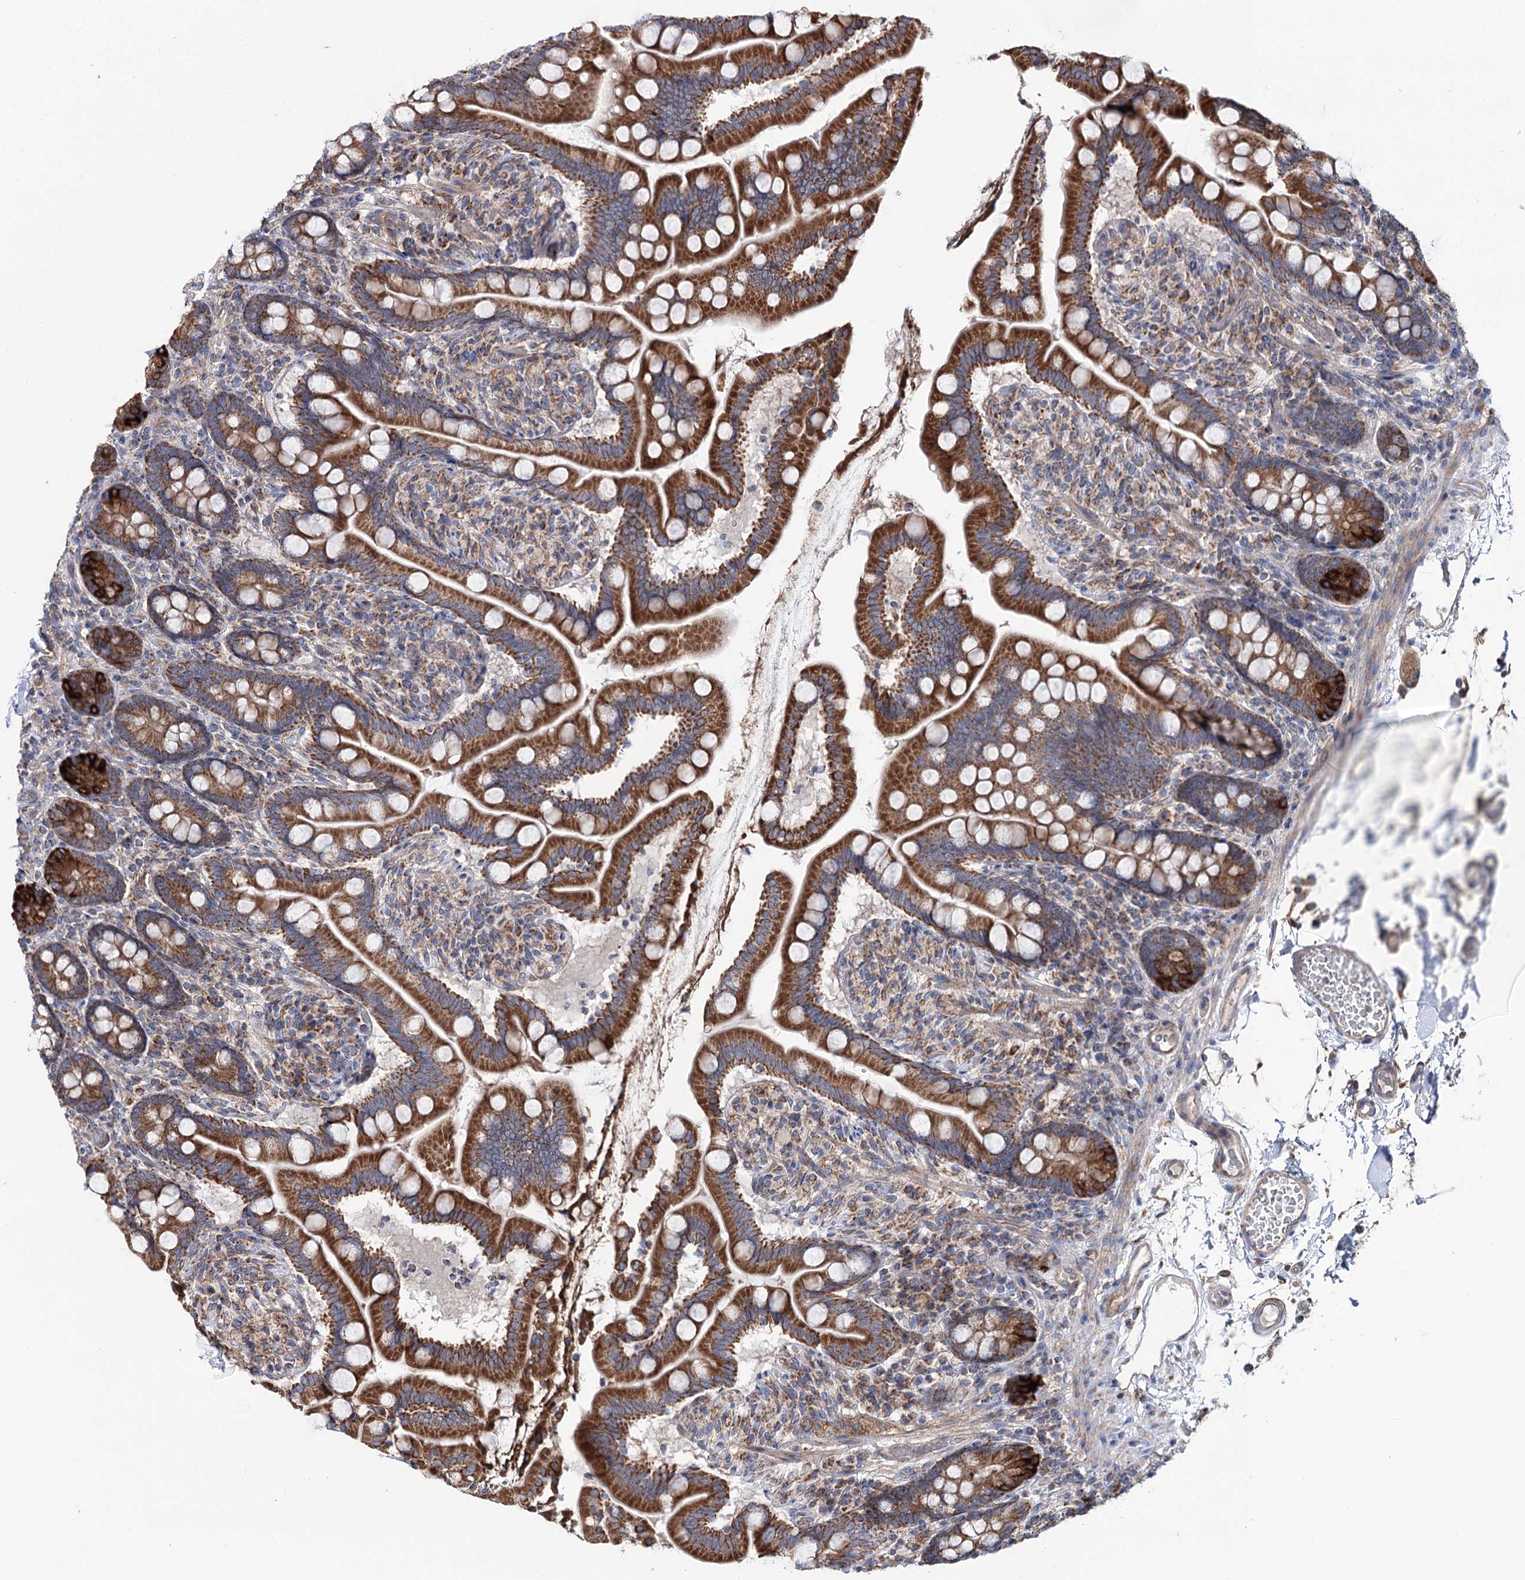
{"staining": {"intensity": "strong", "quantity": ">75%", "location": "cytoplasmic/membranous"}, "tissue": "small intestine", "cell_type": "Glandular cells", "image_type": "normal", "snomed": [{"axis": "morphology", "description": "Normal tissue, NOS"}, {"axis": "topography", "description": "Small intestine"}], "caption": "The immunohistochemical stain labels strong cytoplasmic/membranous expression in glandular cells of unremarkable small intestine.", "gene": "MSANTD2", "patient": {"sex": "female", "age": 64}}